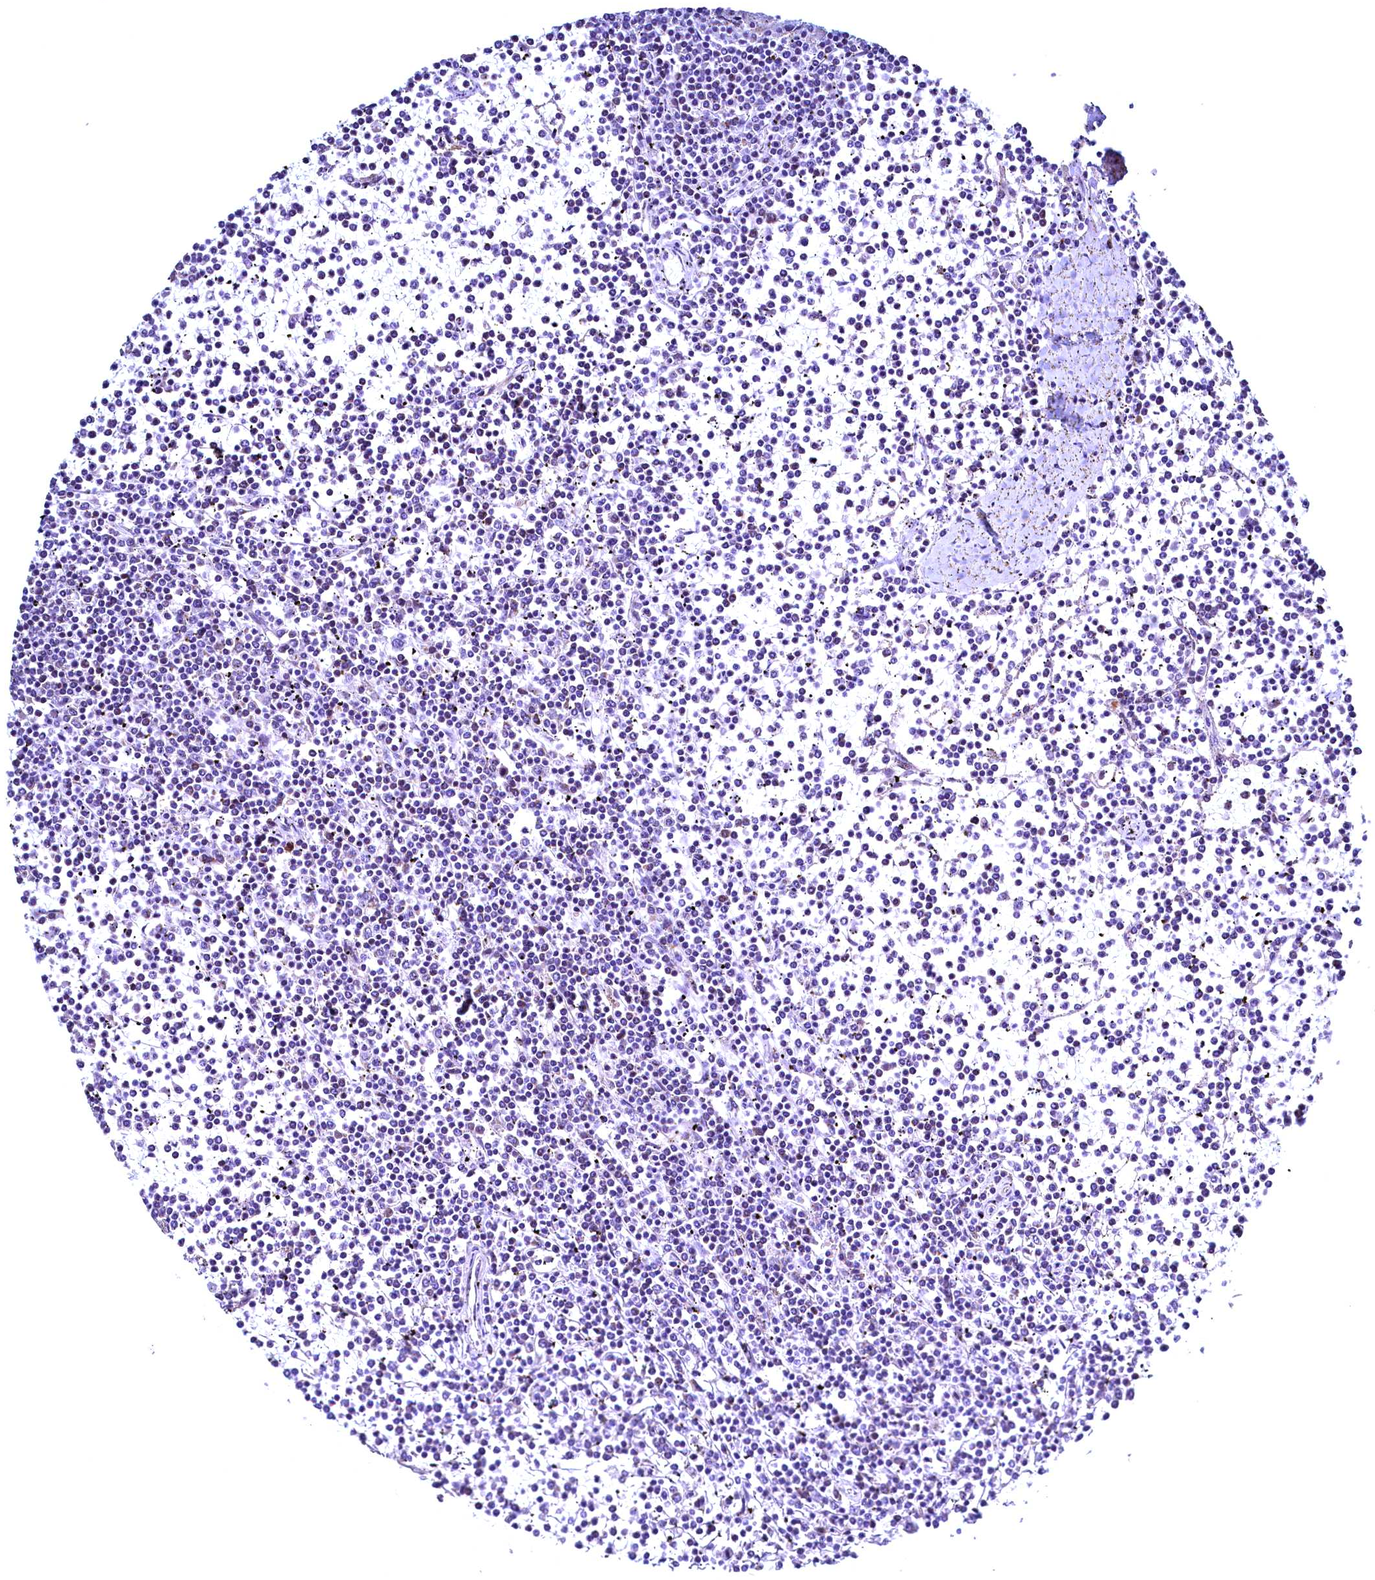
{"staining": {"intensity": "negative", "quantity": "none", "location": "none"}, "tissue": "lymphoma", "cell_type": "Tumor cells", "image_type": "cancer", "snomed": [{"axis": "morphology", "description": "Malignant lymphoma, non-Hodgkin's type, Low grade"}, {"axis": "topography", "description": "Spleen"}], "caption": "Immunohistochemistry of lymphoma exhibits no staining in tumor cells.", "gene": "RBFA", "patient": {"sex": "female", "age": 19}}